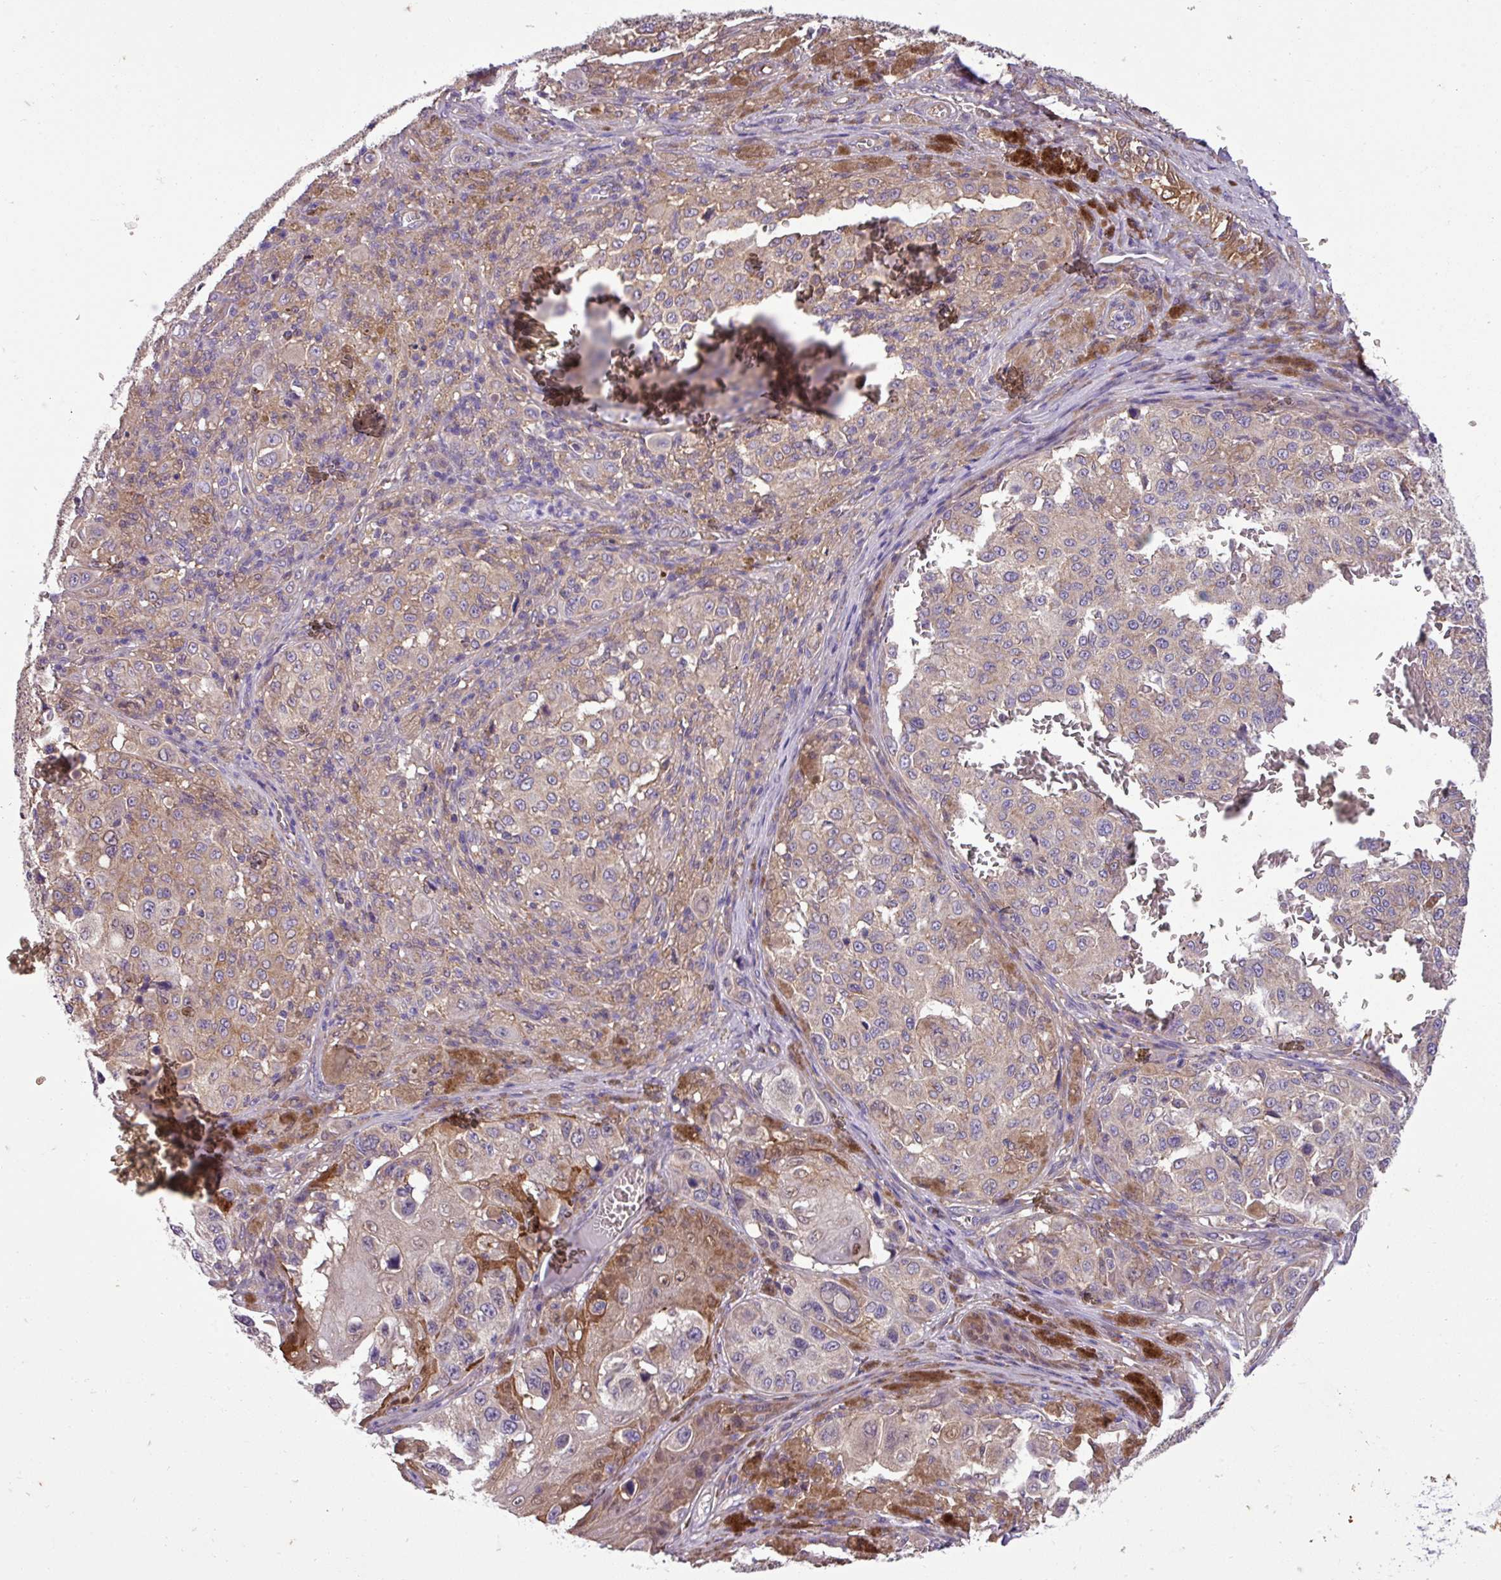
{"staining": {"intensity": "weak", "quantity": "25%-75%", "location": "cytoplasmic/membranous"}, "tissue": "melanoma", "cell_type": "Tumor cells", "image_type": "cancer", "snomed": [{"axis": "morphology", "description": "Malignant melanoma, NOS"}, {"axis": "topography", "description": "Skin"}], "caption": "High-magnification brightfield microscopy of melanoma stained with DAB (3,3'-diaminobenzidine) (brown) and counterstained with hematoxylin (blue). tumor cells exhibit weak cytoplasmic/membranous positivity is present in about25%-75% of cells.", "gene": "SLC23A2", "patient": {"sex": "female", "age": 63}}